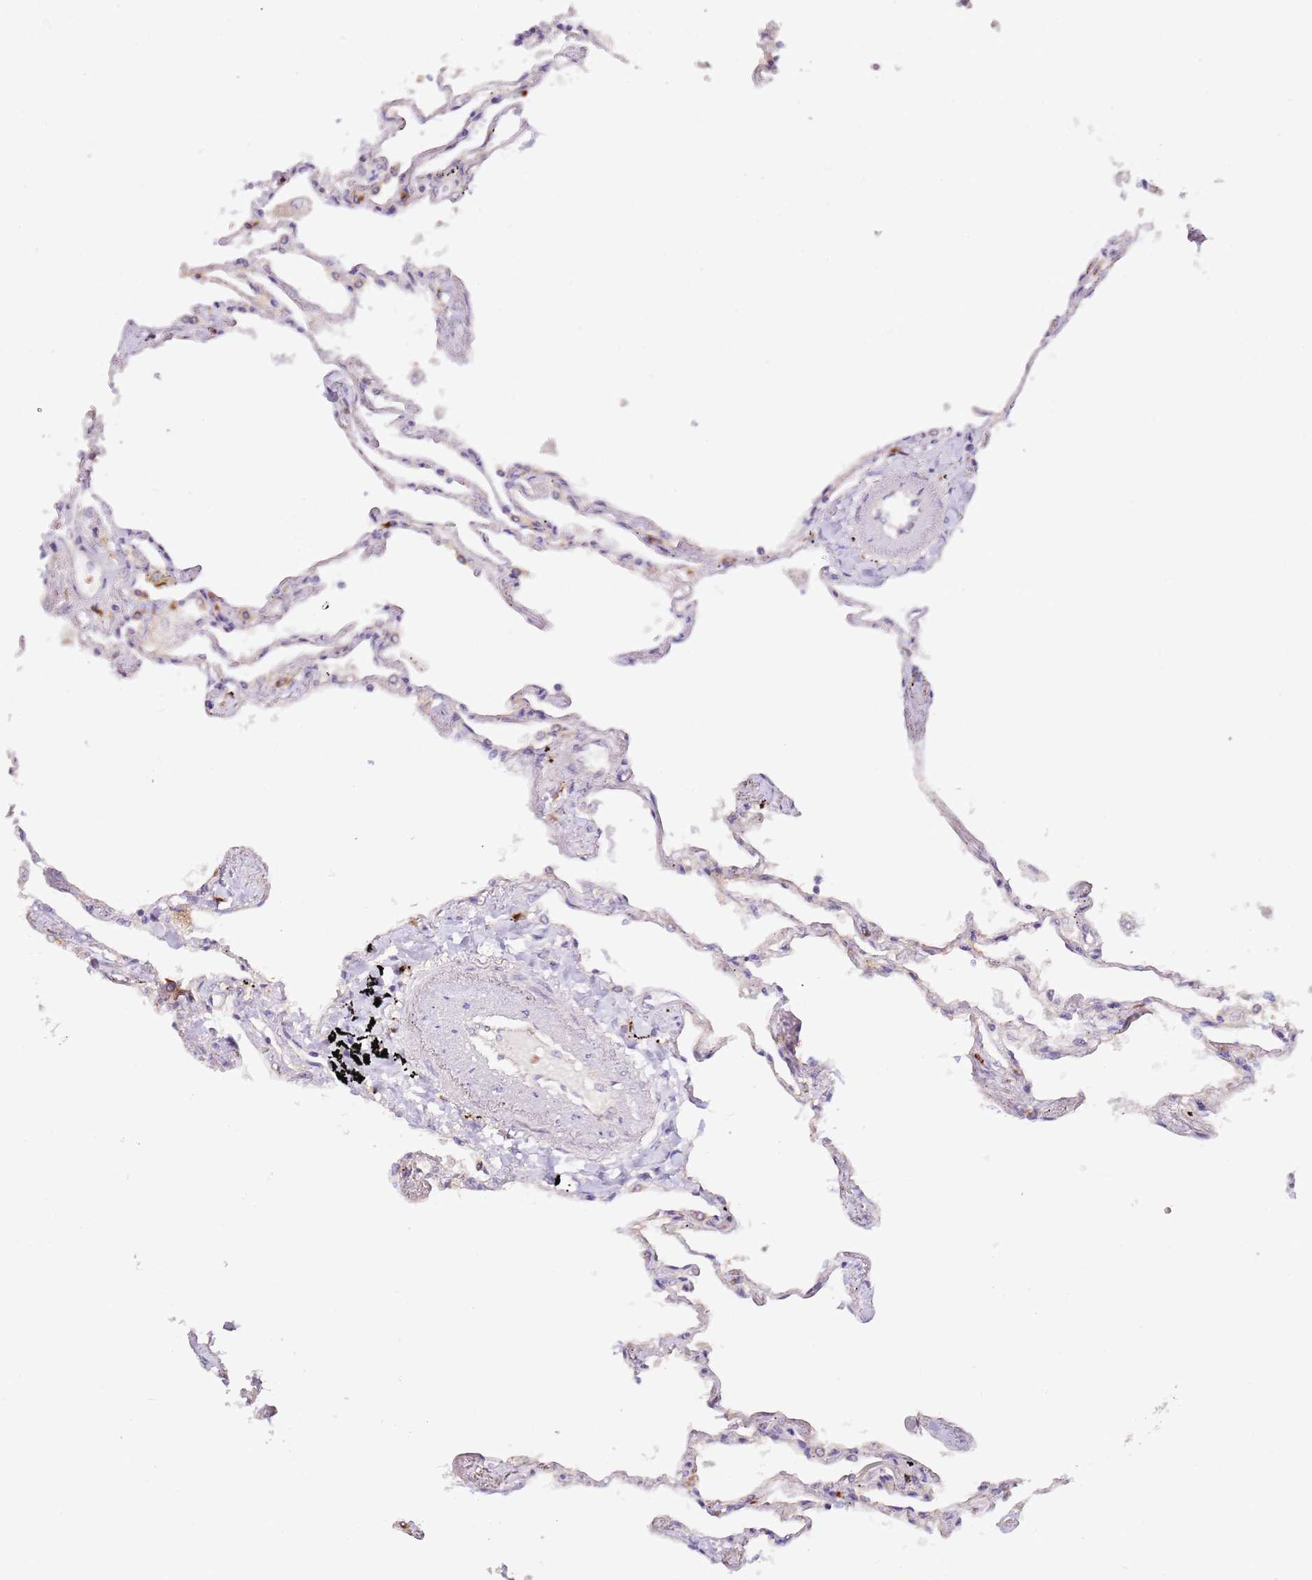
{"staining": {"intensity": "moderate", "quantity": "<25%", "location": "nuclear"}, "tissue": "lung", "cell_type": "Alveolar cells", "image_type": "normal", "snomed": [{"axis": "morphology", "description": "Normal tissue, NOS"}, {"axis": "topography", "description": "Lung"}], "caption": "The histopathology image shows immunohistochemical staining of unremarkable lung. There is moderate nuclear staining is appreciated in approximately <25% of alveolar cells.", "gene": "LGALSL", "patient": {"sex": "female", "age": 67}}